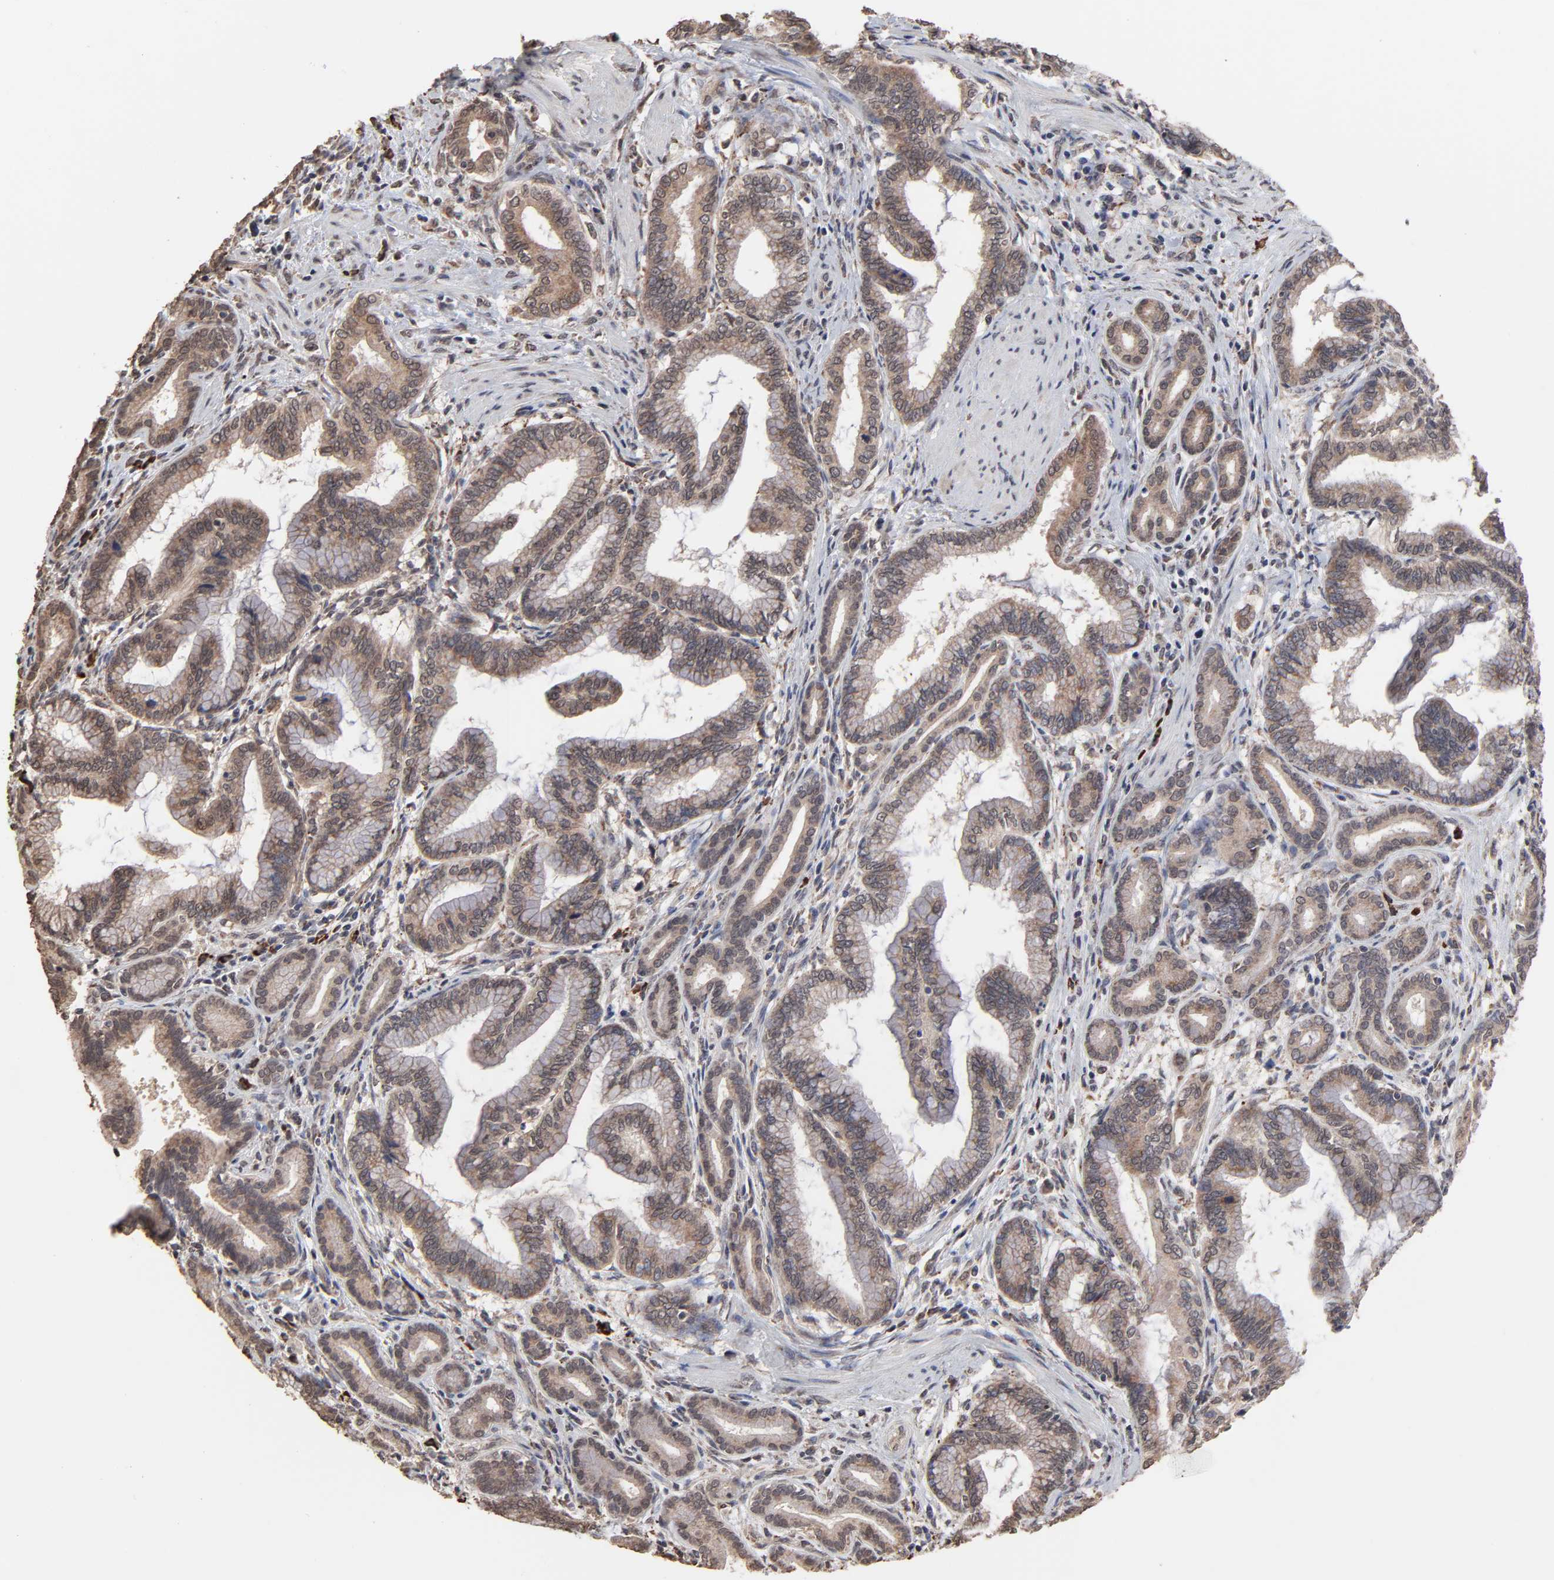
{"staining": {"intensity": "moderate", "quantity": ">75%", "location": "cytoplasmic/membranous"}, "tissue": "pancreatic cancer", "cell_type": "Tumor cells", "image_type": "cancer", "snomed": [{"axis": "morphology", "description": "Adenocarcinoma, NOS"}, {"axis": "topography", "description": "Pancreas"}], "caption": "Pancreatic cancer (adenocarcinoma) was stained to show a protein in brown. There is medium levels of moderate cytoplasmic/membranous positivity in approximately >75% of tumor cells.", "gene": "CHM", "patient": {"sex": "female", "age": 64}}